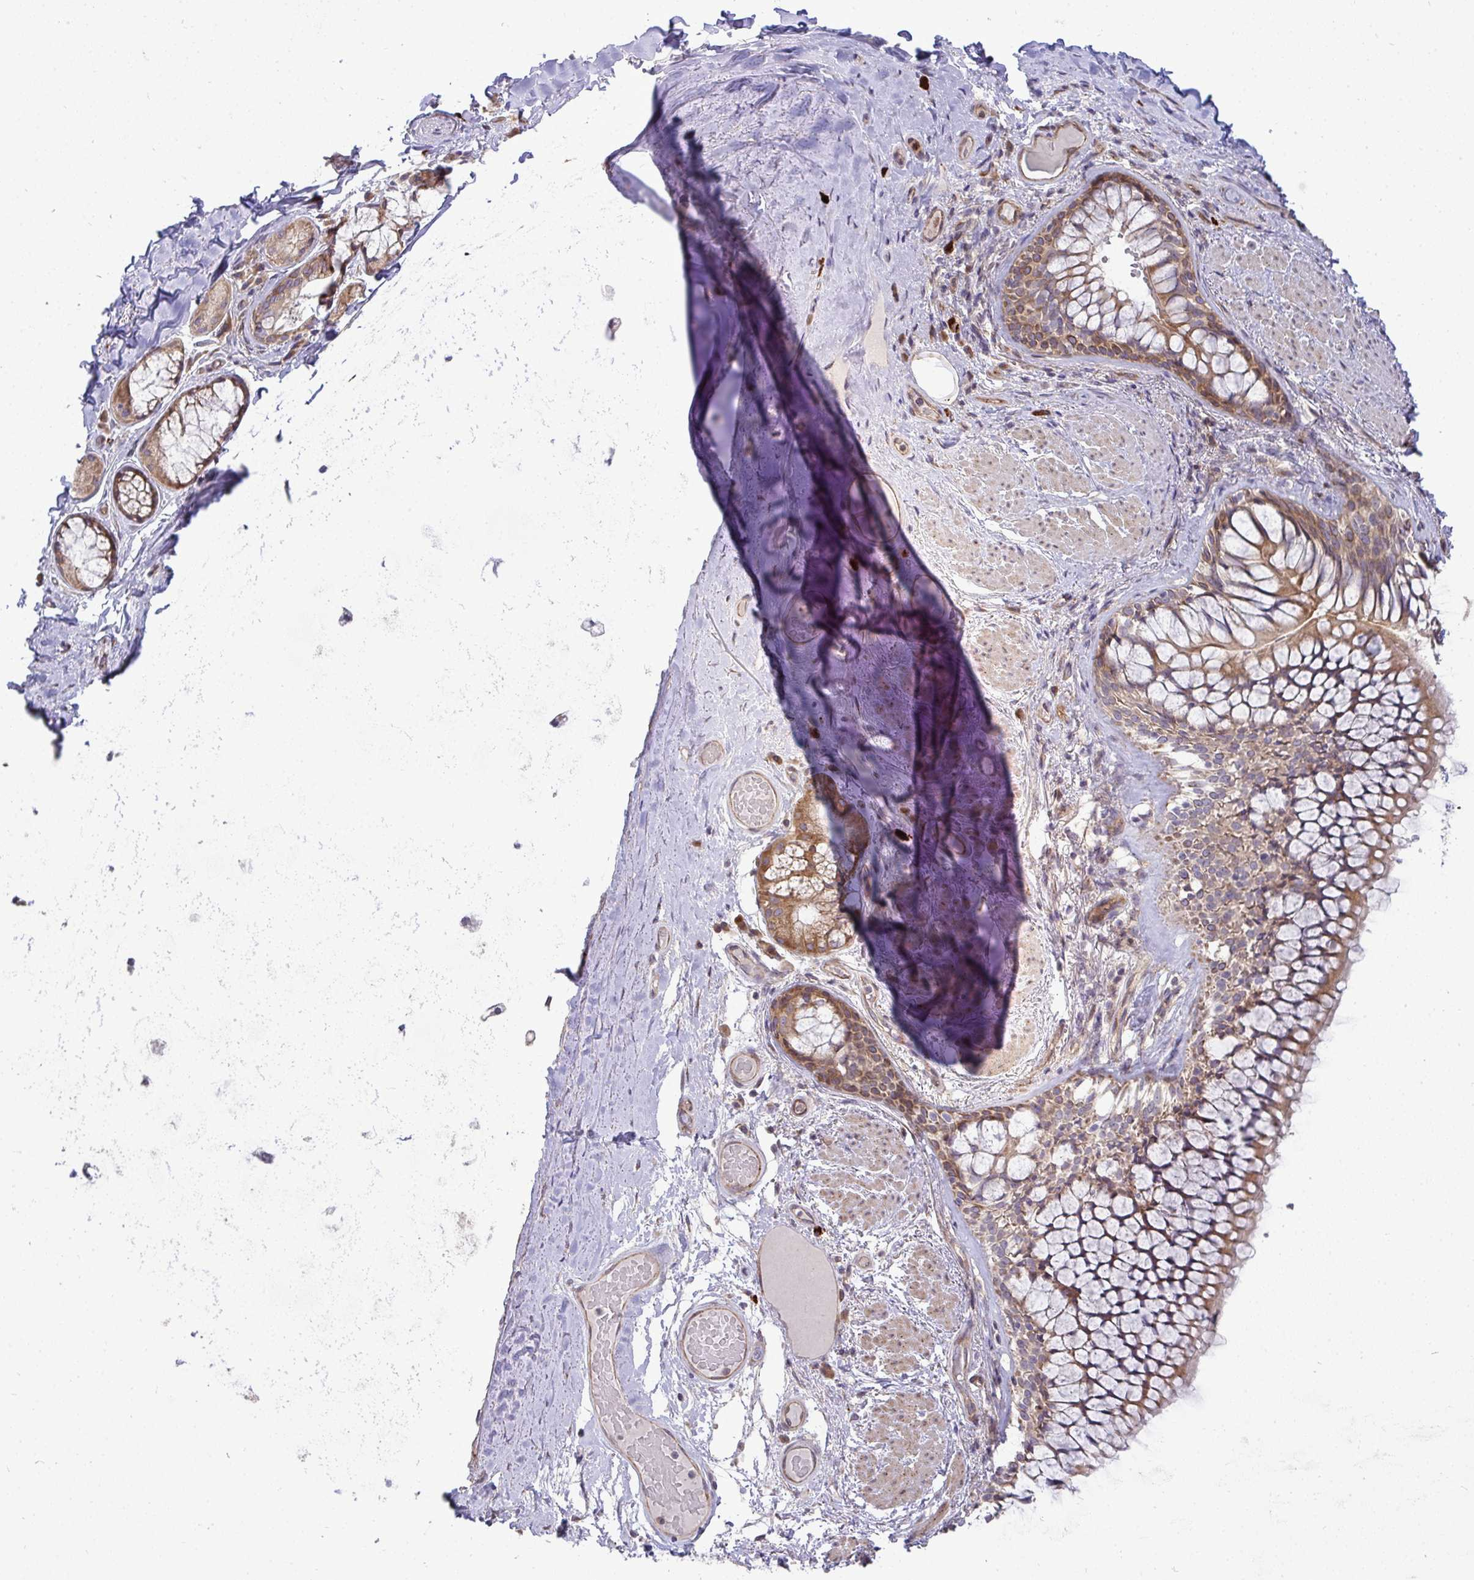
{"staining": {"intensity": "negative", "quantity": "none", "location": "none"}, "tissue": "adipose tissue", "cell_type": "Adipocytes", "image_type": "normal", "snomed": [{"axis": "morphology", "description": "Normal tissue, NOS"}, {"axis": "topography", "description": "Cartilage tissue"}, {"axis": "topography", "description": "Bronchus"}], "caption": "DAB (3,3'-diaminobenzidine) immunohistochemical staining of normal adipose tissue demonstrates no significant positivity in adipocytes. Nuclei are stained in blue.", "gene": "SH2D1B", "patient": {"sex": "male", "age": 64}}